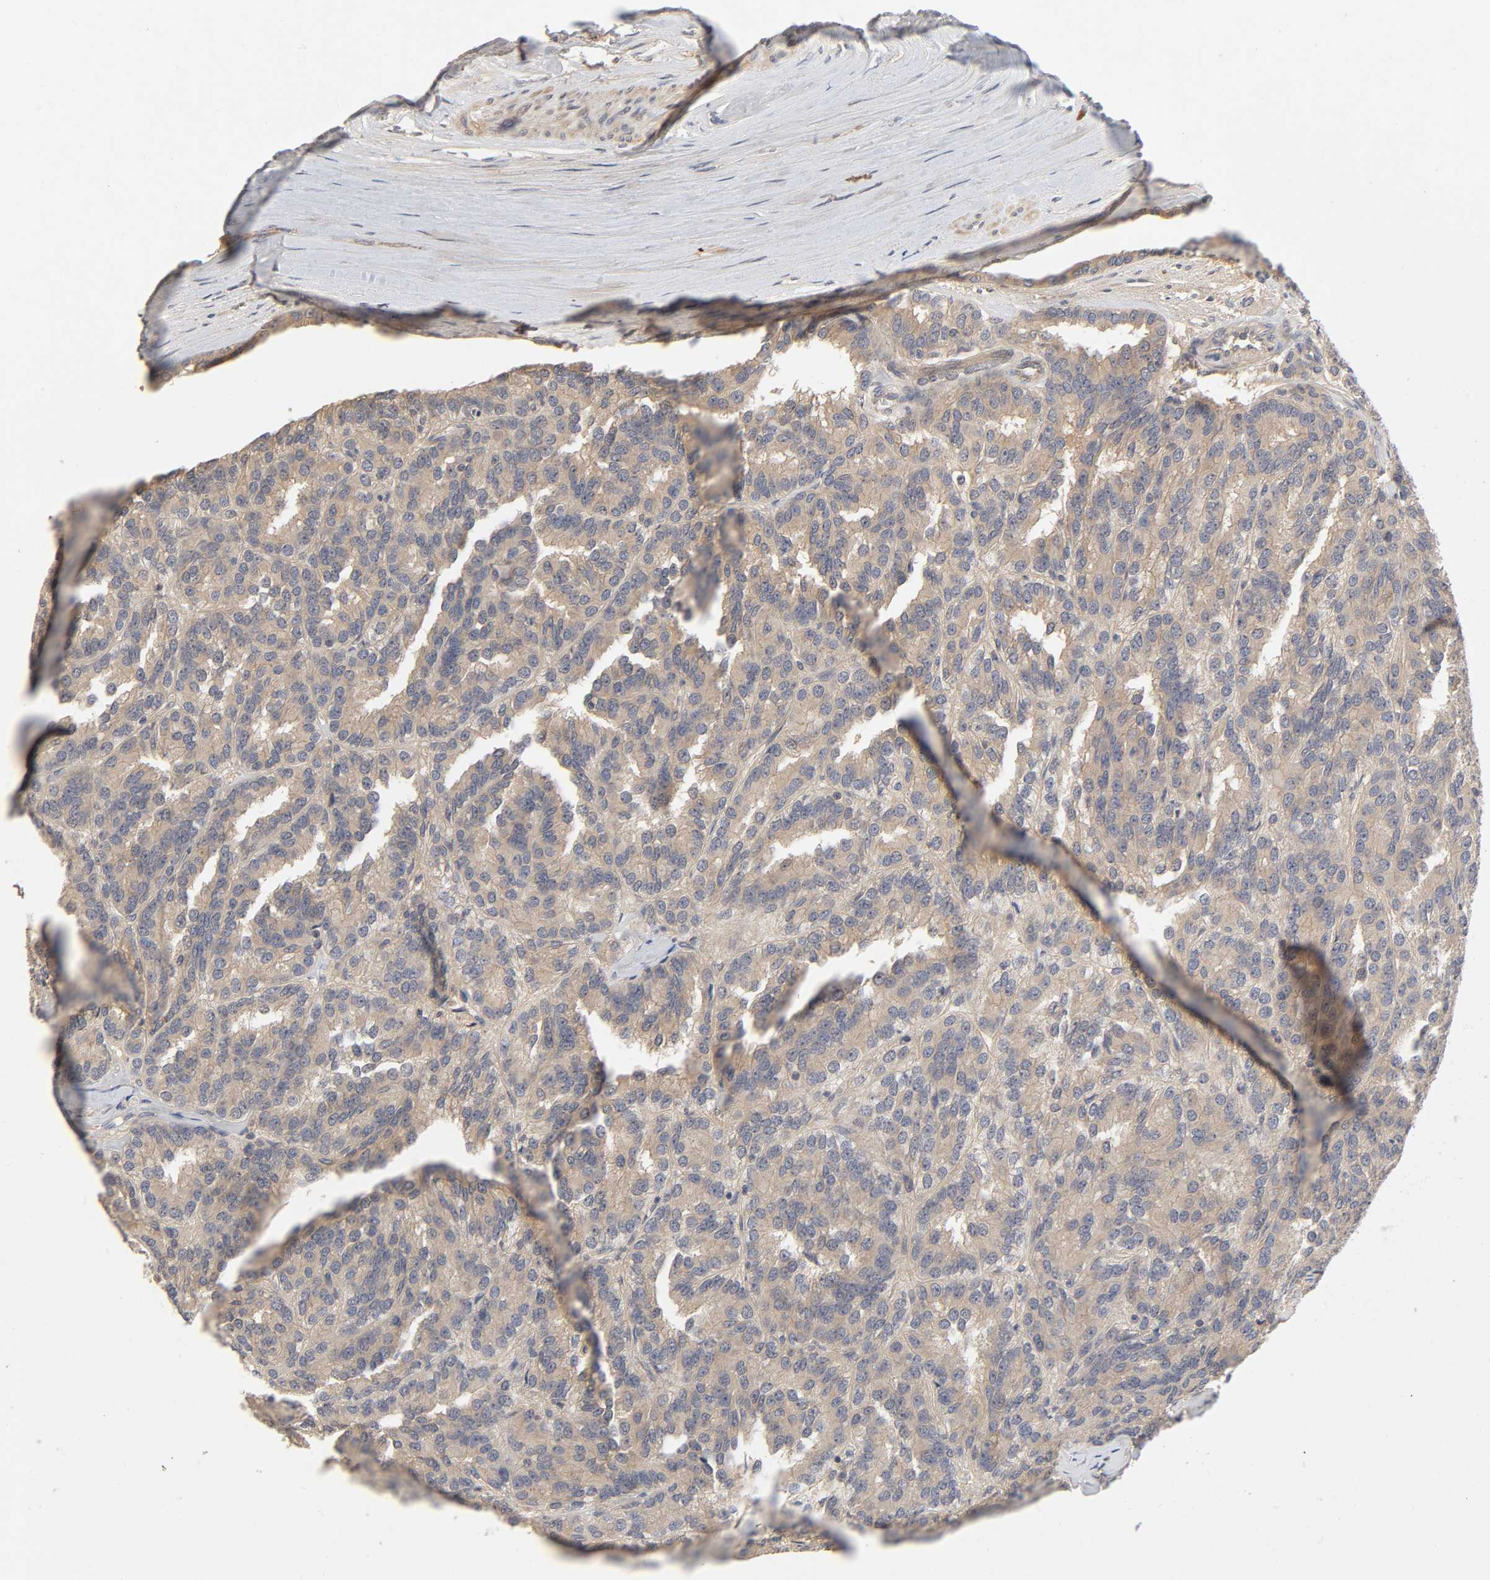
{"staining": {"intensity": "moderate", "quantity": ">75%", "location": "cytoplasmic/membranous"}, "tissue": "renal cancer", "cell_type": "Tumor cells", "image_type": "cancer", "snomed": [{"axis": "morphology", "description": "Adenocarcinoma, NOS"}, {"axis": "topography", "description": "Kidney"}], "caption": "IHC (DAB) staining of human renal cancer demonstrates moderate cytoplasmic/membranous protein positivity in about >75% of tumor cells. The protein is stained brown, and the nuclei are stained in blue (DAB (3,3'-diaminobenzidine) IHC with brightfield microscopy, high magnification).", "gene": "CPB2", "patient": {"sex": "male", "age": 46}}